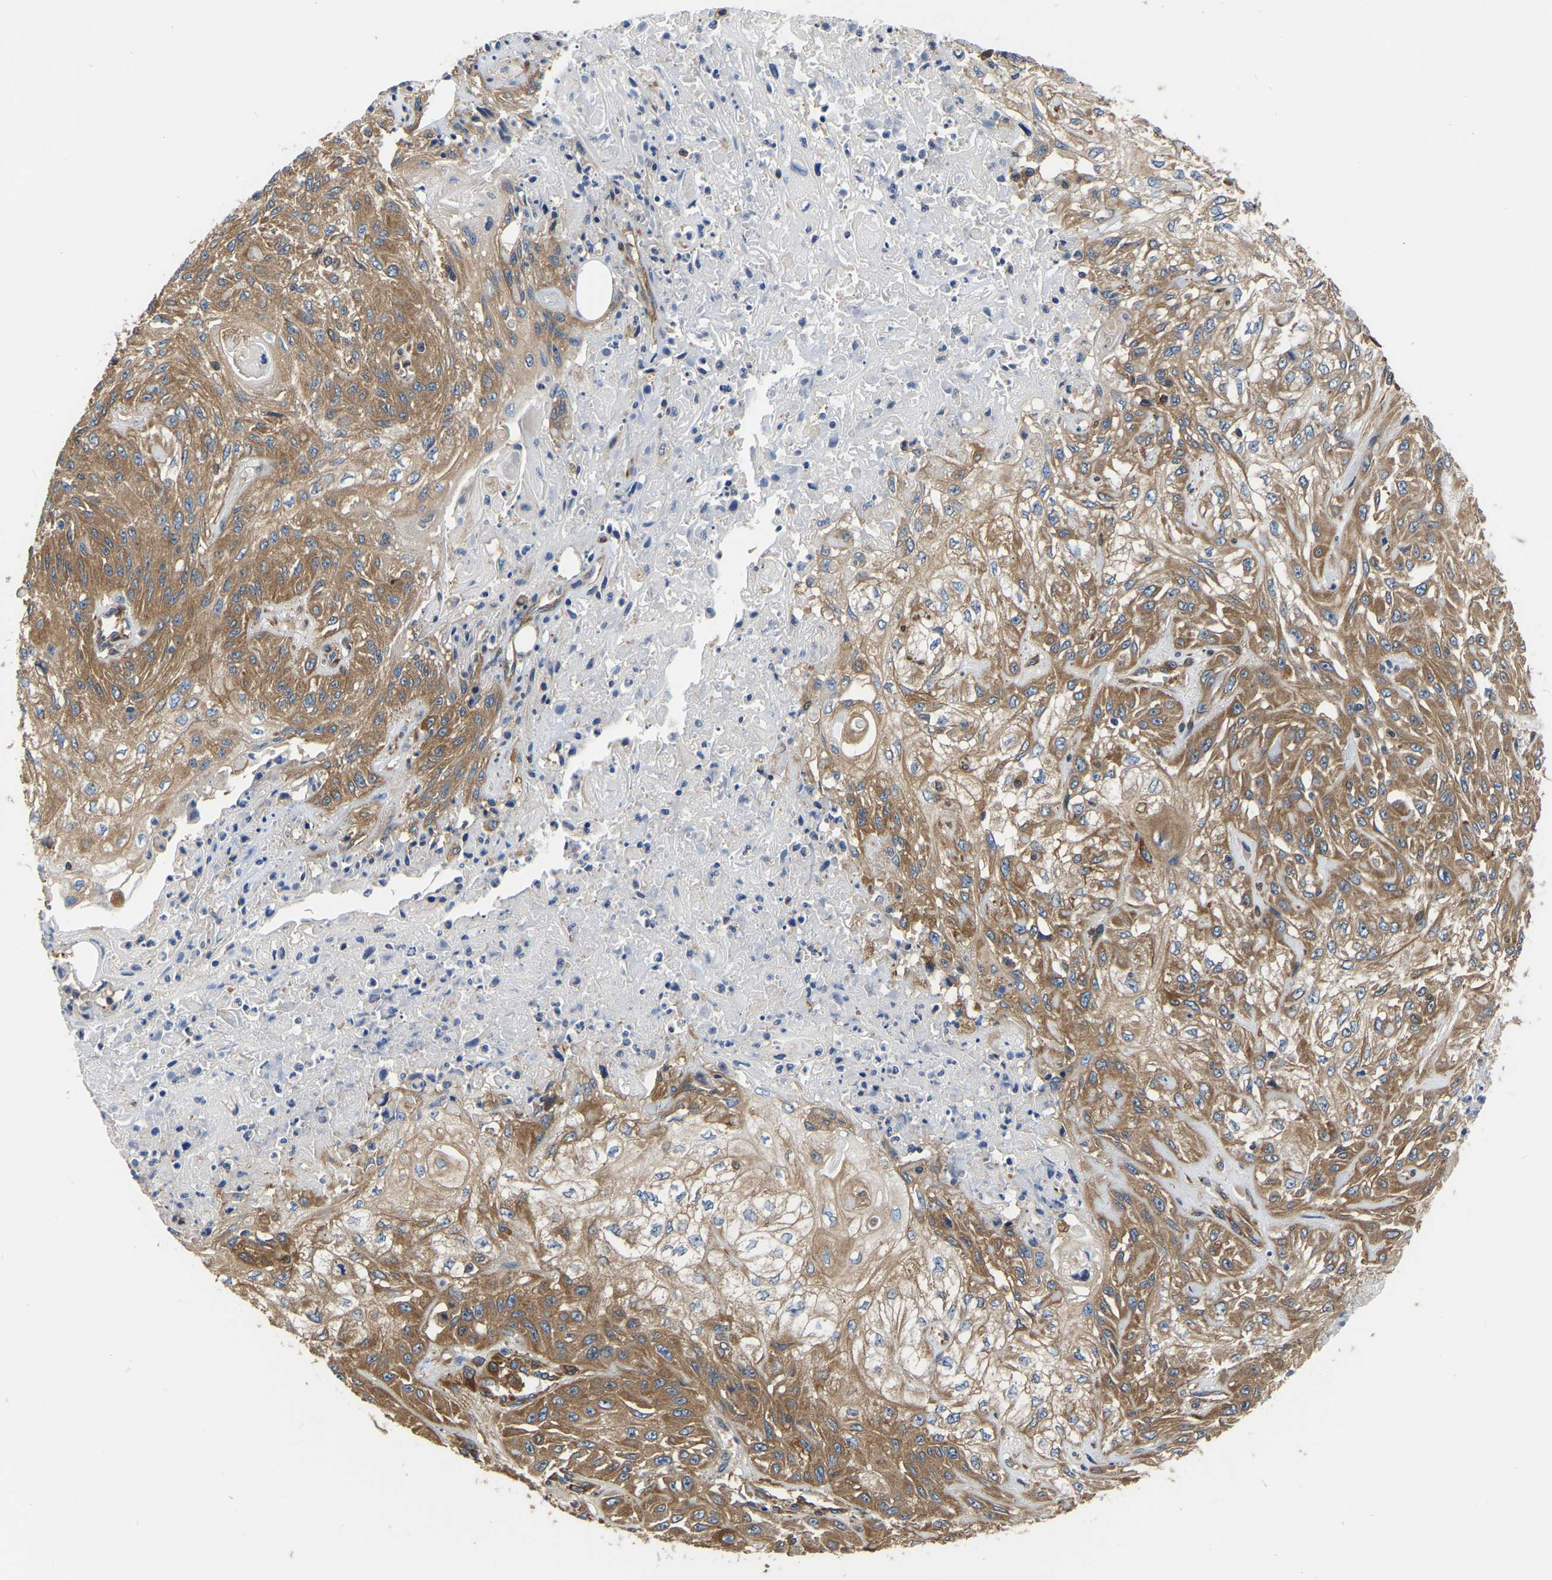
{"staining": {"intensity": "moderate", "quantity": ">75%", "location": "cytoplasmic/membranous"}, "tissue": "skin cancer", "cell_type": "Tumor cells", "image_type": "cancer", "snomed": [{"axis": "morphology", "description": "Squamous cell carcinoma, NOS"}, {"axis": "morphology", "description": "Squamous cell carcinoma, metastatic, NOS"}, {"axis": "topography", "description": "Skin"}, {"axis": "topography", "description": "Lymph node"}], "caption": "An image of squamous cell carcinoma (skin) stained for a protein reveals moderate cytoplasmic/membranous brown staining in tumor cells. (brown staining indicates protein expression, while blue staining denotes nuclei).", "gene": "GARS1", "patient": {"sex": "male", "age": 75}}